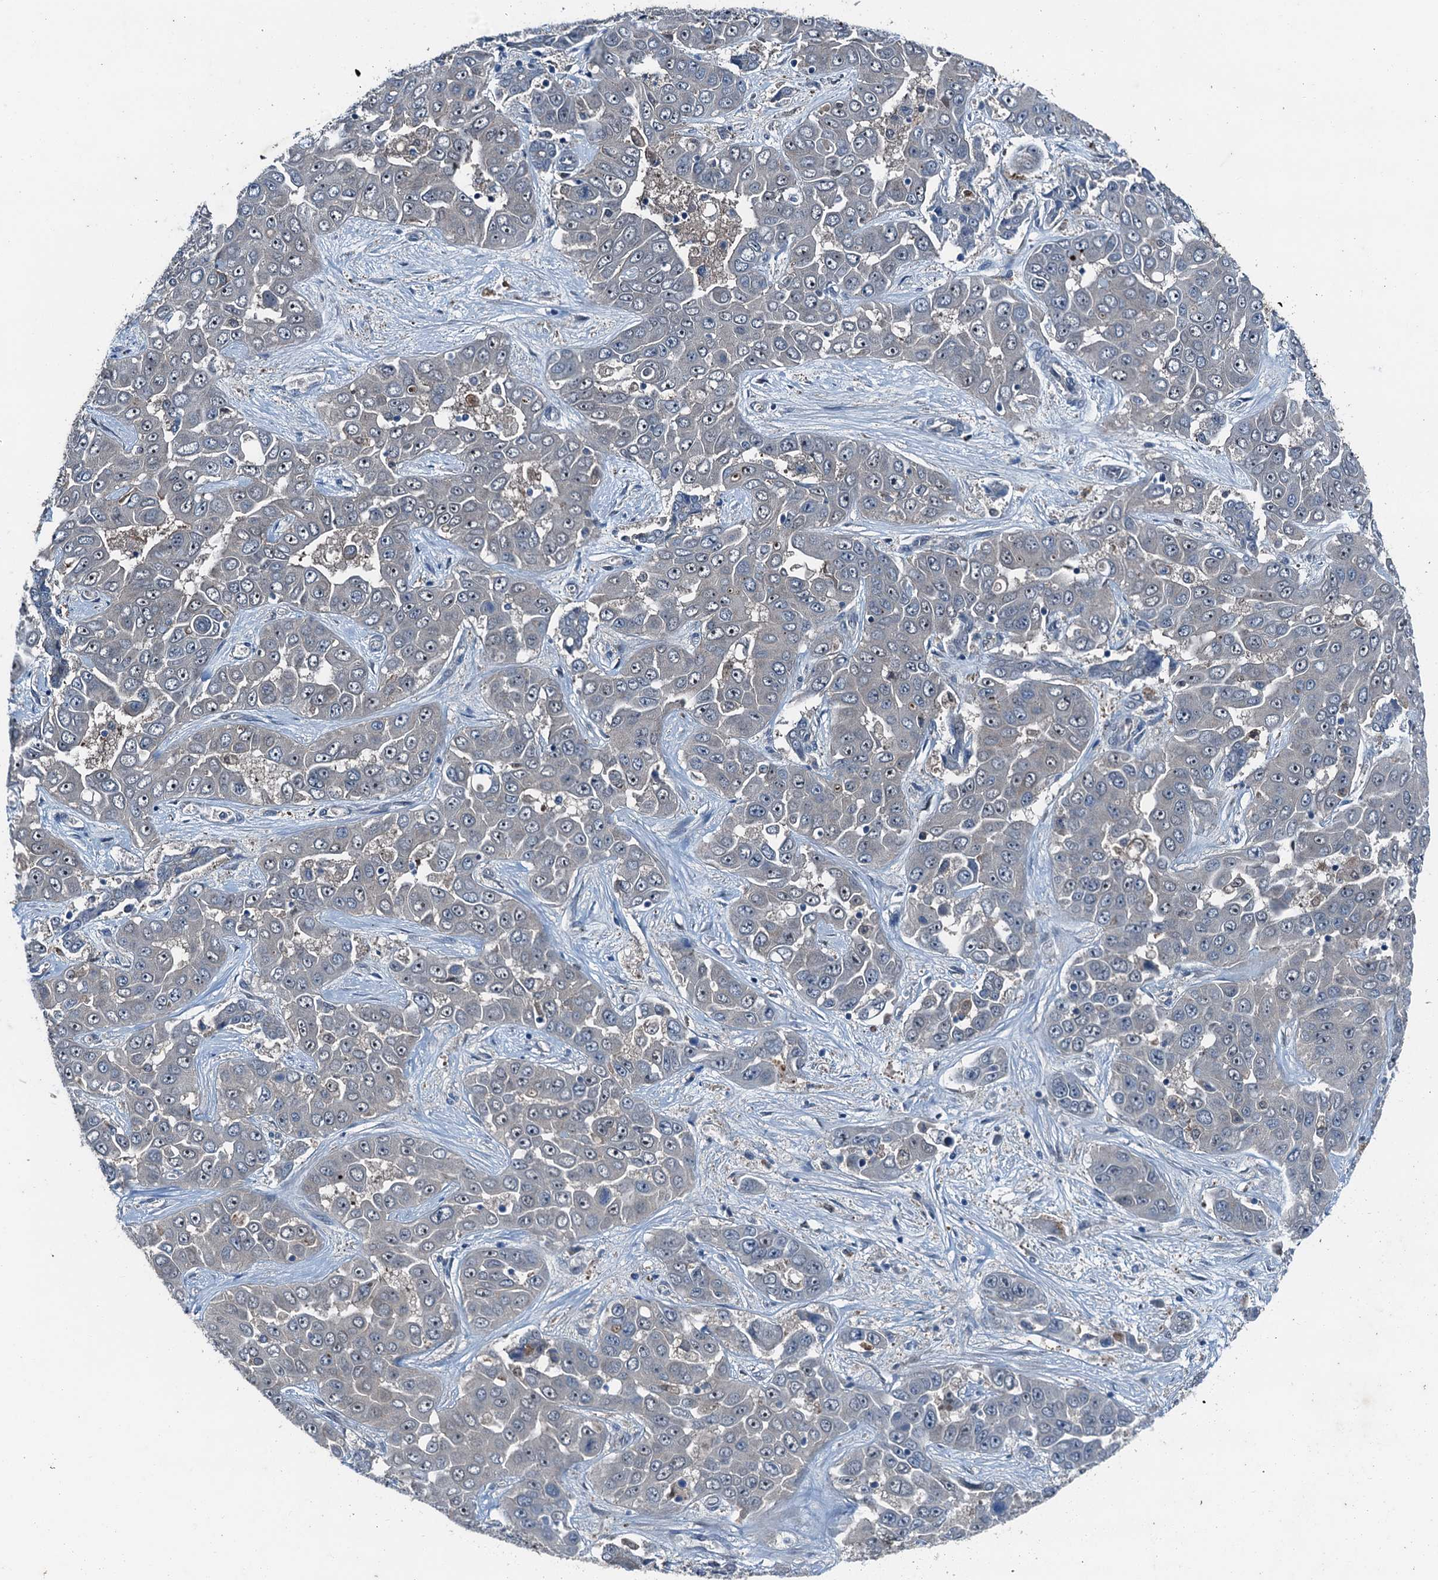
{"staining": {"intensity": "negative", "quantity": "none", "location": "none"}, "tissue": "liver cancer", "cell_type": "Tumor cells", "image_type": "cancer", "snomed": [{"axis": "morphology", "description": "Cholangiocarcinoma"}, {"axis": "topography", "description": "Liver"}], "caption": "Immunohistochemistry (IHC) image of neoplastic tissue: human liver cancer stained with DAB reveals no significant protein staining in tumor cells.", "gene": "RNH1", "patient": {"sex": "female", "age": 52}}